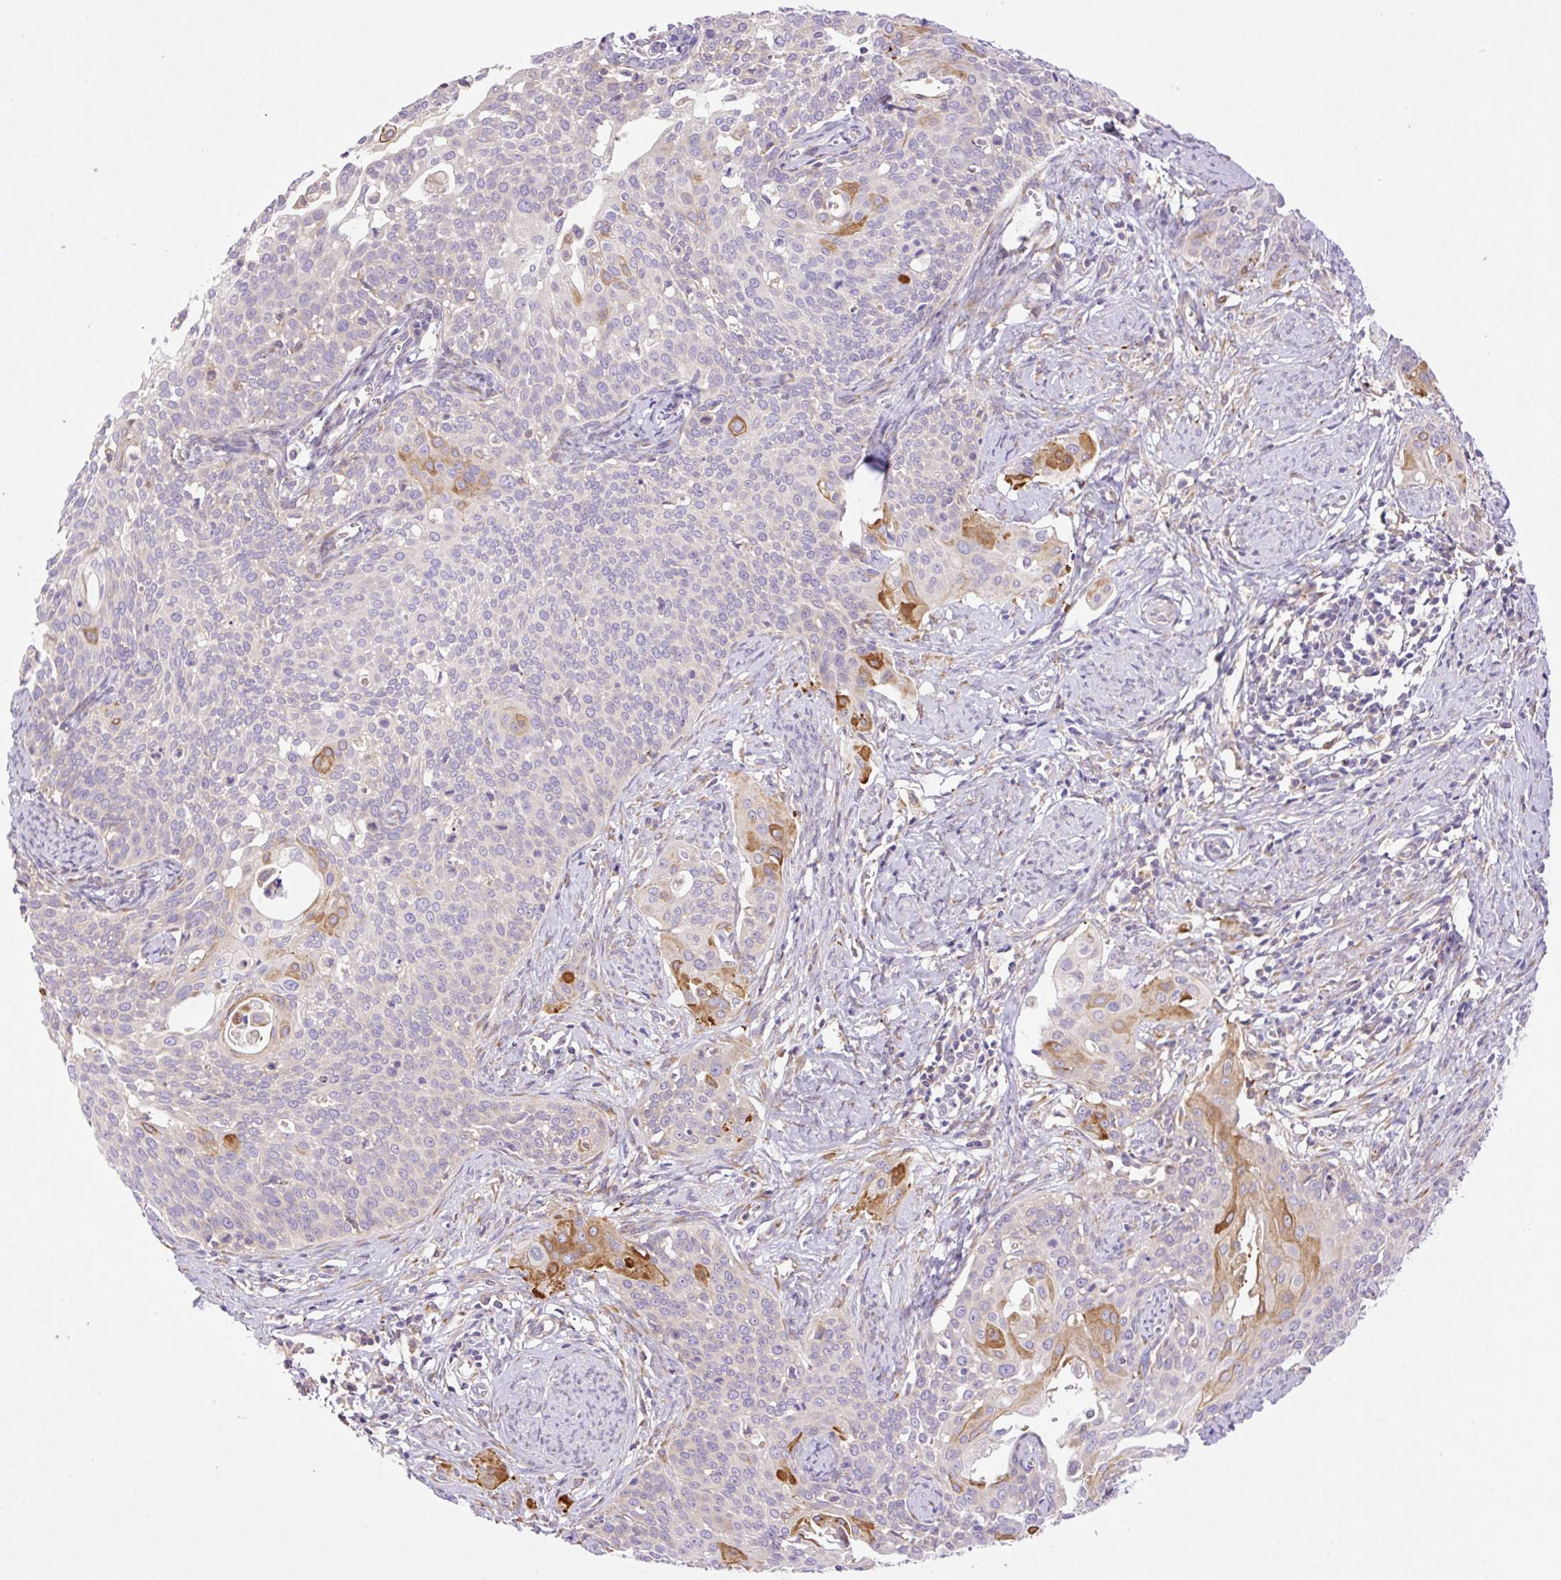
{"staining": {"intensity": "moderate", "quantity": "<25%", "location": "cytoplasmic/membranous"}, "tissue": "cervical cancer", "cell_type": "Tumor cells", "image_type": "cancer", "snomed": [{"axis": "morphology", "description": "Squamous cell carcinoma, NOS"}, {"axis": "topography", "description": "Cervix"}], "caption": "Human cervical cancer stained with a brown dye demonstrates moderate cytoplasmic/membranous positive staining in about <25% of tumor cells.", "gene": "POFUT1", "patient": {"sex": "female", "age": 44}}